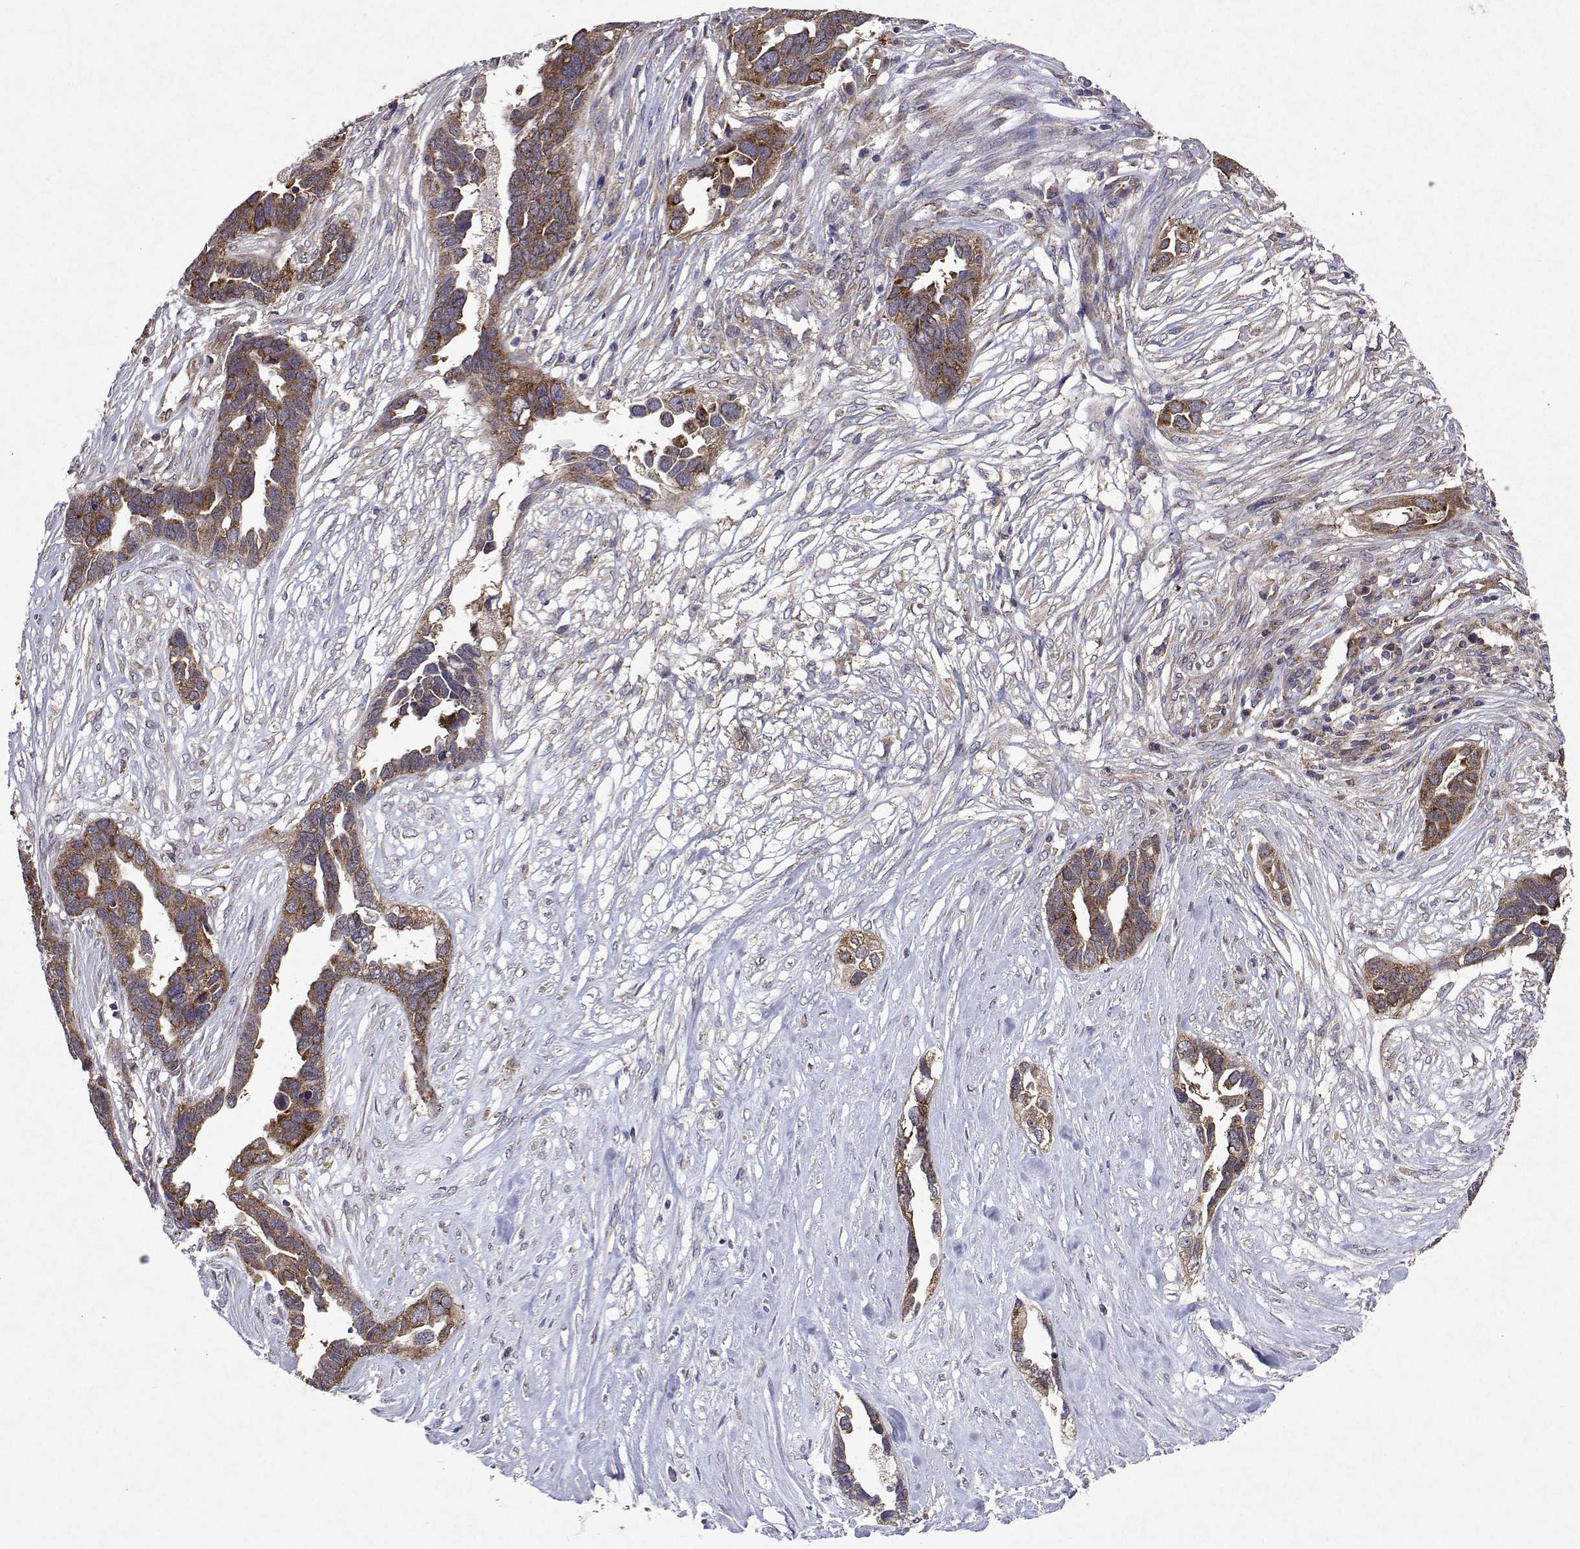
{"staining": {"intensity": "moderate", "quantity": ">75%", "location": "cytoplasmic/membranous"}, "tissue": "ovarian cancer", "cell_type": "Tumor cells", "image_type": "cancer", "snomed": [{"axis": "morphology", "description": "Cystadenocarcinoma, serous, NOS"}, {"axis": "topography", "description": "Ovary"}], "caption": "Tumor cells reveal medium levels of moderate cytoplasmic/membranous expression in about >75% of cells in ovarian serous cystadenocarcinoma.", "gene": "TARBP2", "patient": {"sex": "female", "age": 54}}